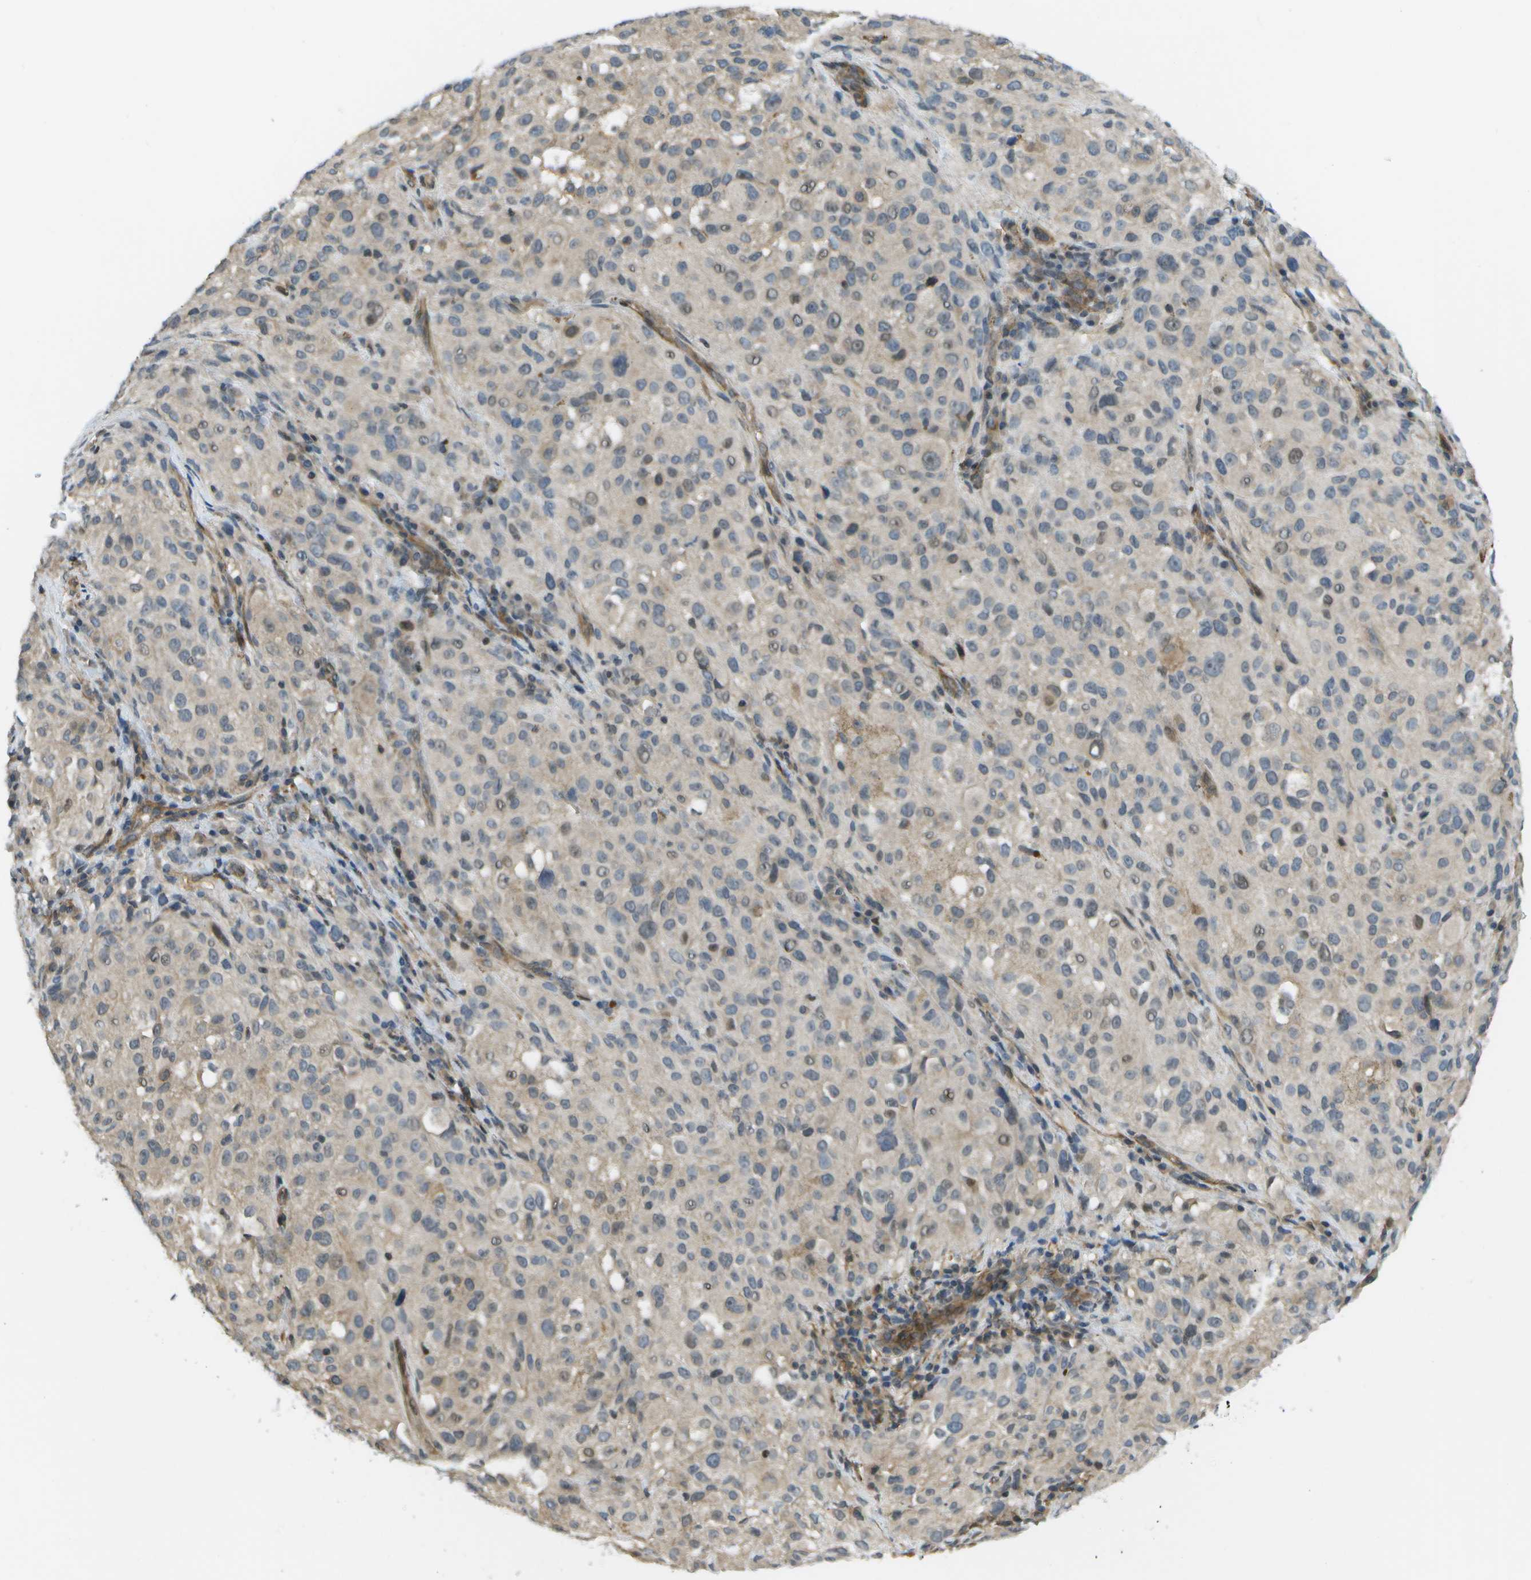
{"staining": {"intensity": "negative", "quantity": "none", "location": "none"}, "tissue": "melanoma", "cell_type": "Tumor cells", "image_type": "cancer", "snomed": [{"axis": "morphology", "description": "Necrosis, NOS"}, {"axis": "morphology", "description": "Malignant melanoma, NOS"}, {"axis": "topography", "description": "Skin"}], "caption": "Tumor cells show no significant expression in melanoma.", "gene": "KIAA0040", "patient": {"sex": "female", "age": 87}}